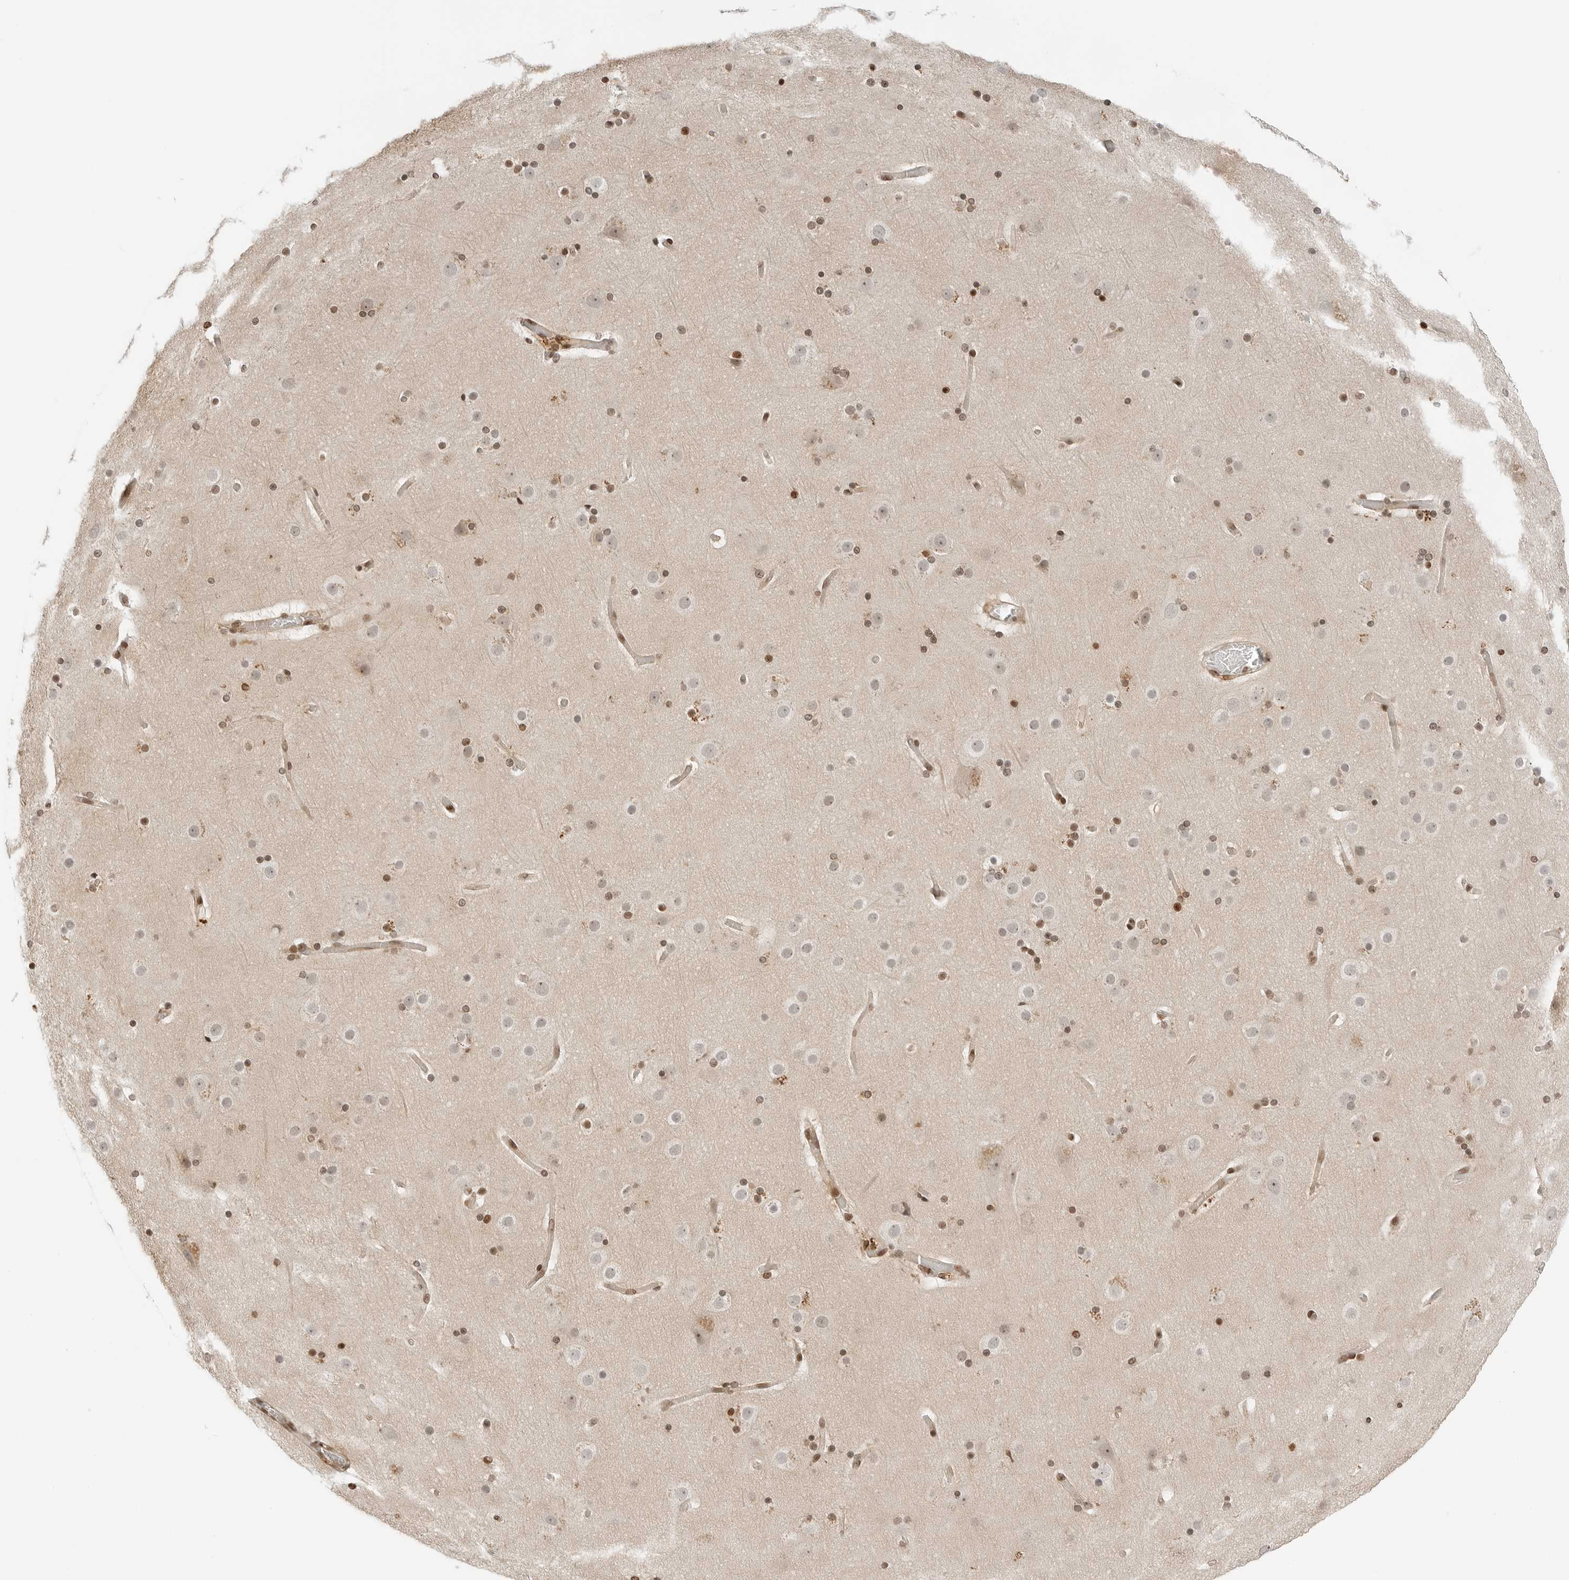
{"staining": {"intensity": "moderate", "quantity": ">75%", "location": "nuclear"}, "tissue": "cerebral cortex", "cell_type": "Endothelial cells", "image_type": "normal", "snomed": [{"axis": "morphology", "description": "Normal tissue, NOS"}, {"axis": "topography", "description": "Cerebral cortex"}], "caption": "Immunohistochemical staining of normal cerebral cortex demonstrates medium levels of moderate nuclear staining in about >75% of endothelial cells.", "gene": "CRTC2", "patient": {"sex": "male", "age": 57}}